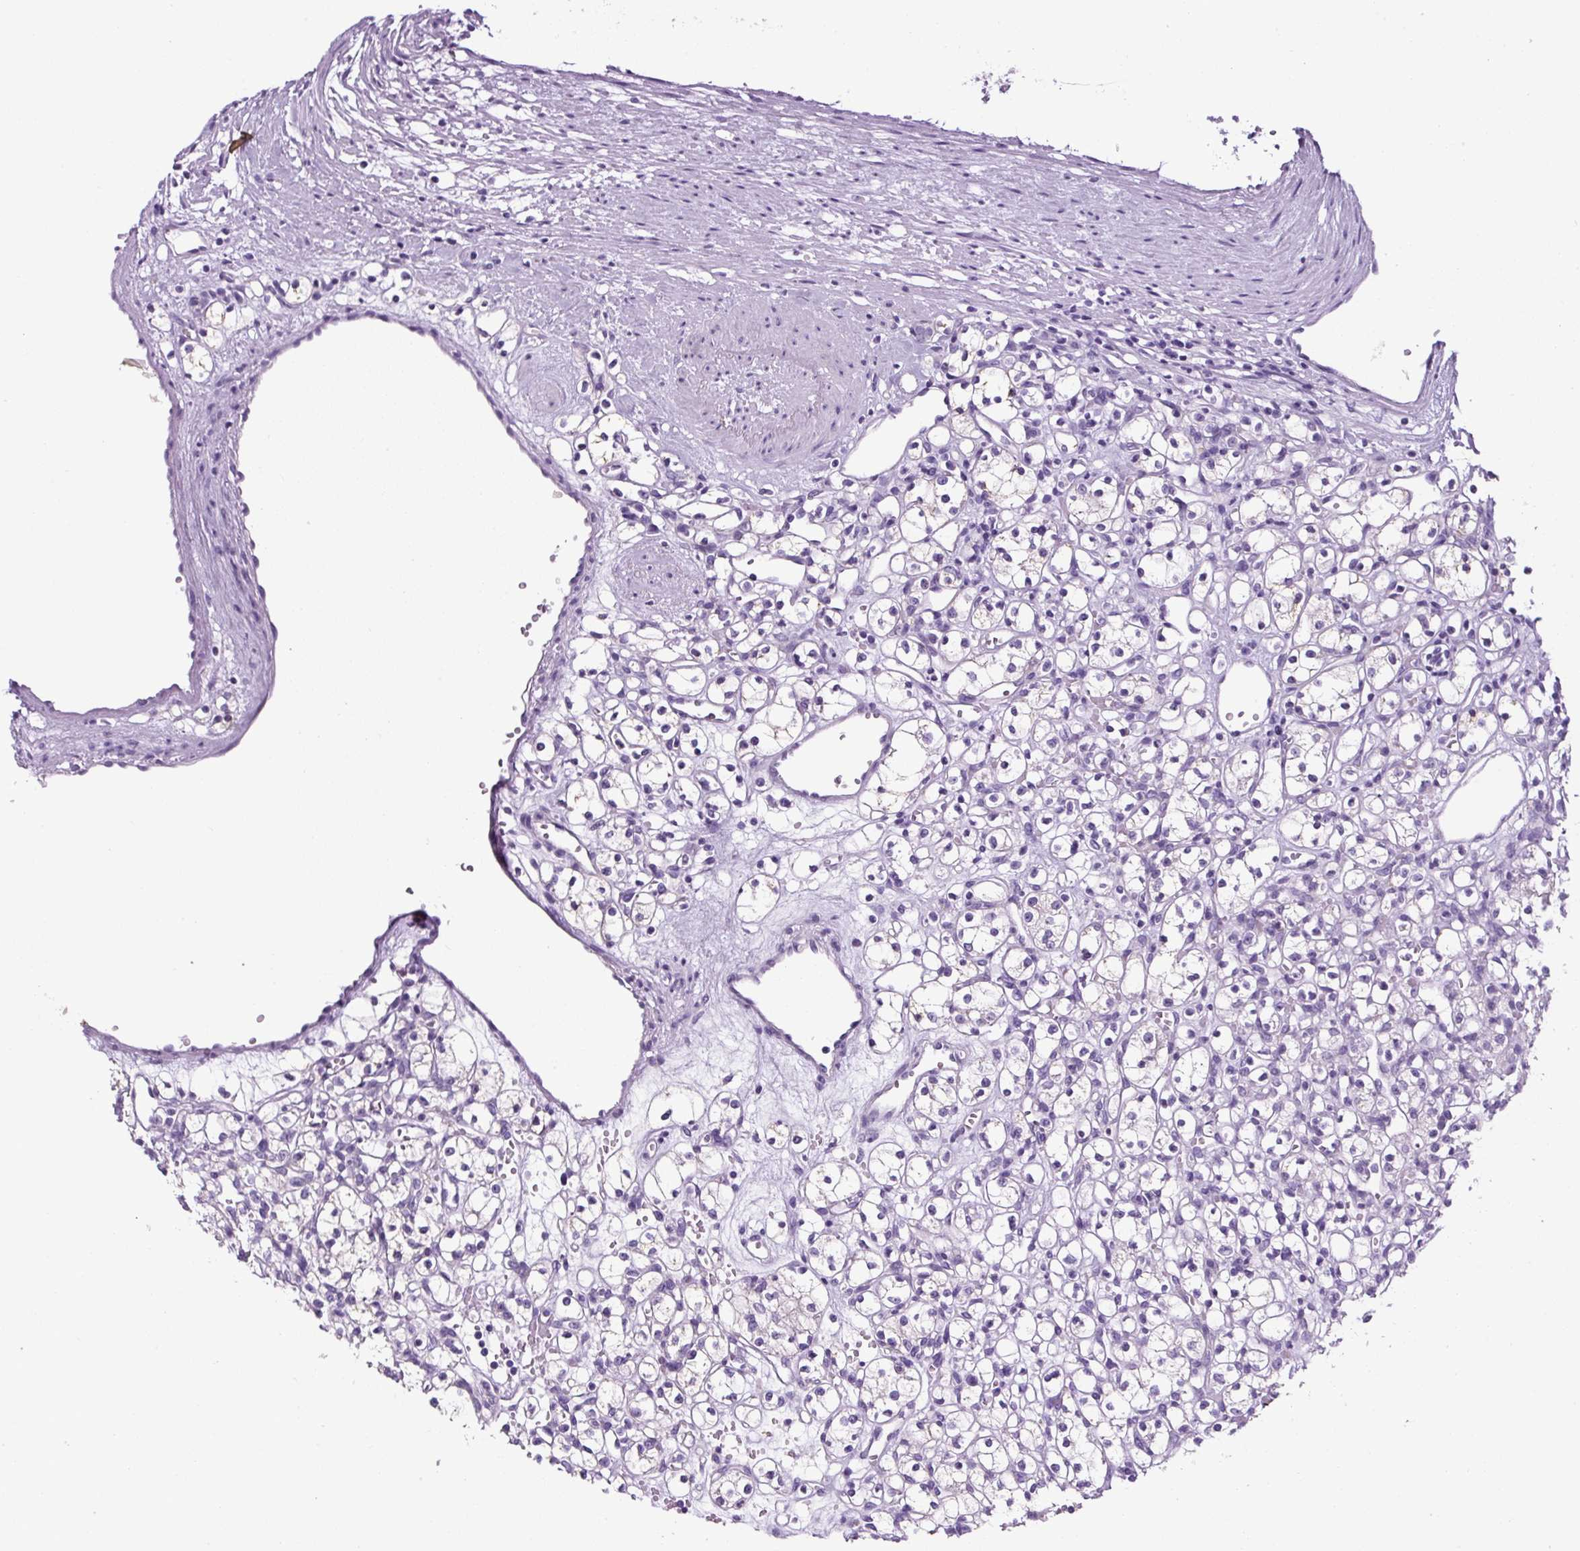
{"staining": {"intensity": "negative", "quantity": "none", "location": "none"}, "tissue": "renal cancer", "cell_type": "Tumor cells", "image_type": "cancer", "snomed": [{"axis": "morphology", "description": "Adenocarcinoma, NOS"}, {"axis": "topography", "description": "Kidney"}], "caption": "An IHC image of renal cancer (adenocarcinoma) is shown. There is no staining in tumor cells of renal cancer (adenocarcinoma). (Brightfield microscopy of DAB immunohistochemistry (IHC) at high magnification).", "gene": "SP8", "patient": {"sex": "female", "age": 59}}